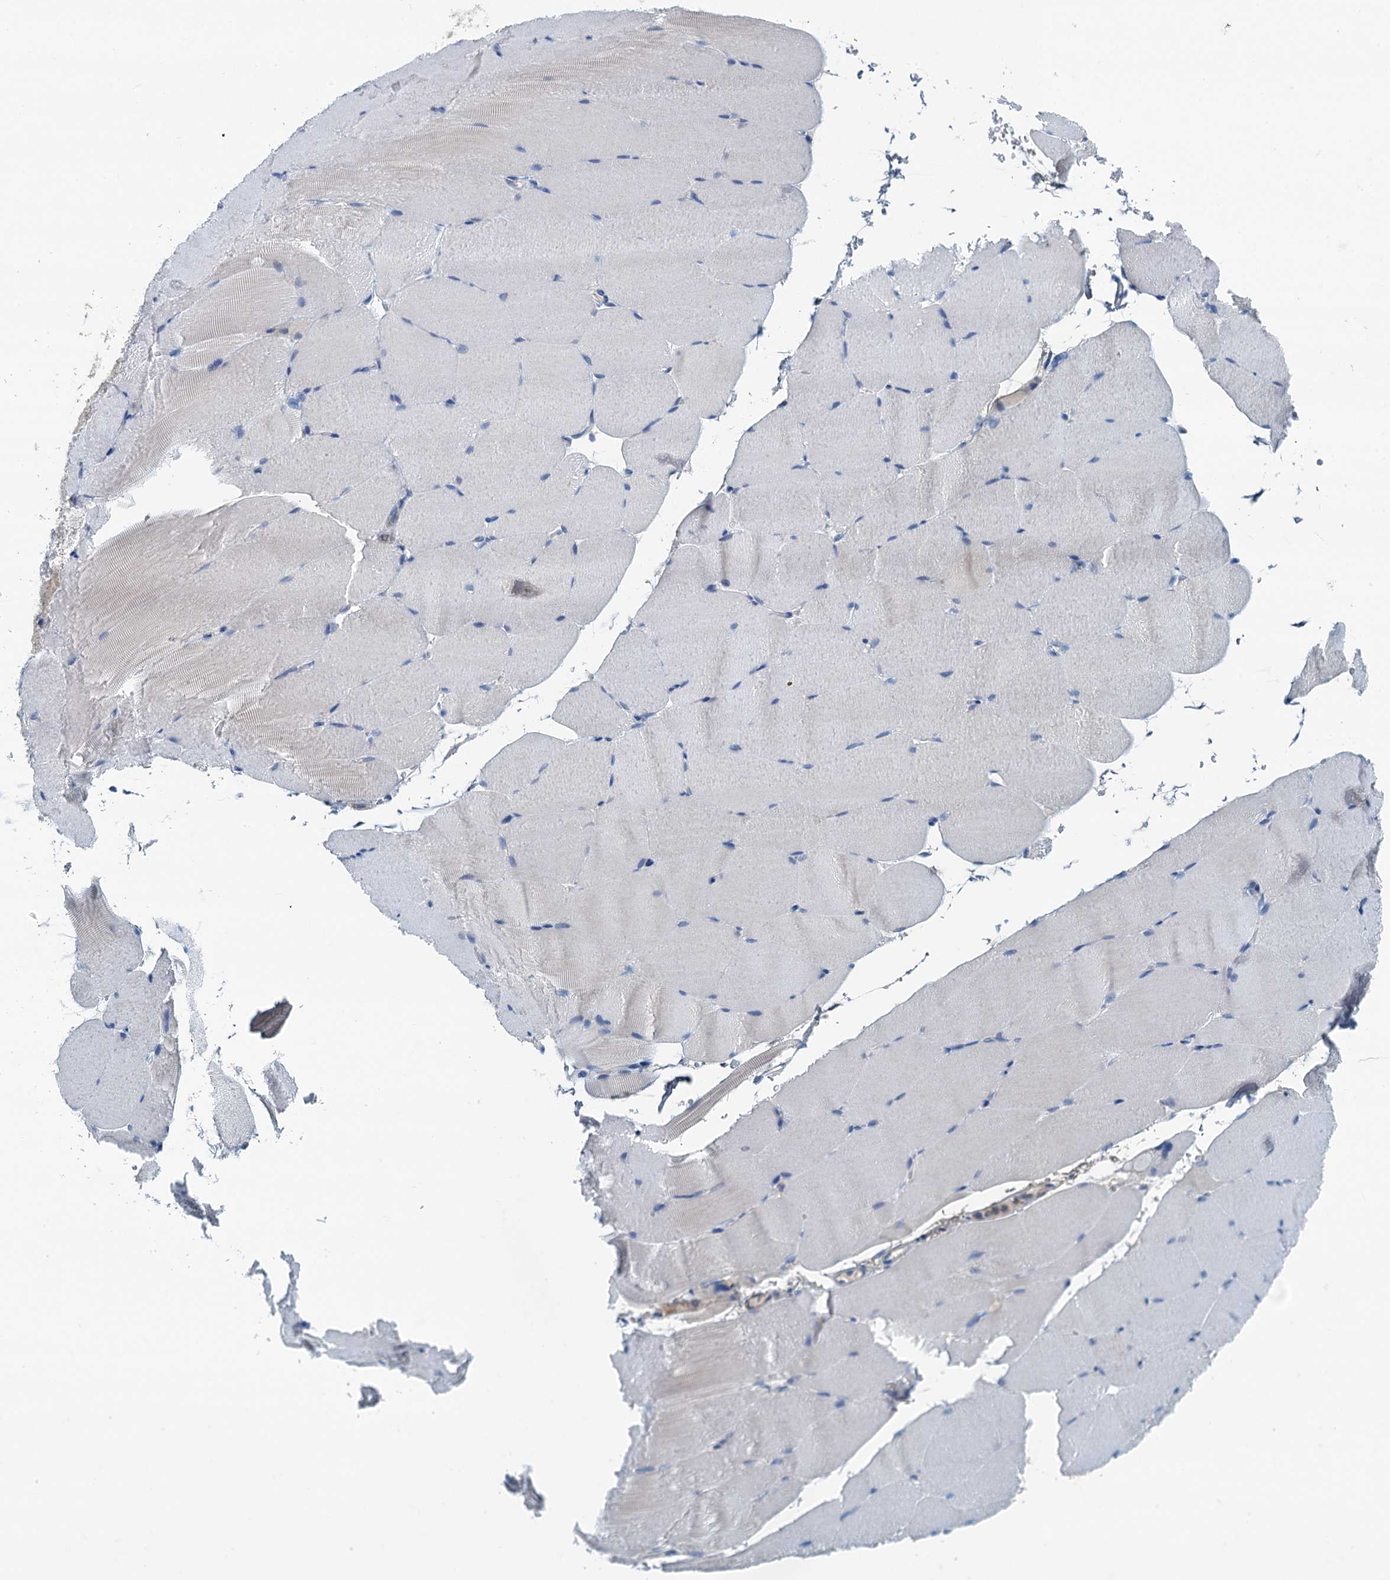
{"staining": {"intensity": "negative", "quantity": "none", "location": "none"}, "tissue": "skeletal muscle", "cell_type": "Myocytes", "image_type": "normal", "snomed": [{"axis": "morphology", "description": "Normal tissue, NOS"}, {"axis": "topography", "description": "Skeletal muscle"}, {"axis": "topography", "description": "Parathyroid gland"}], "caption": "Immunohistochemistry image of normal human skeletal muscle stained for a protein (brown), which demonstrates no staining in myocytes. The staining was performed using DAB (3,3'-diaminobenzidine) to visualize the protein expression in brown, while the nuclei were stained in blue with hematoxylin (Magnification: 20x).", "gene": "THAP10", "patient": {"sex": "female", "age": 37}}